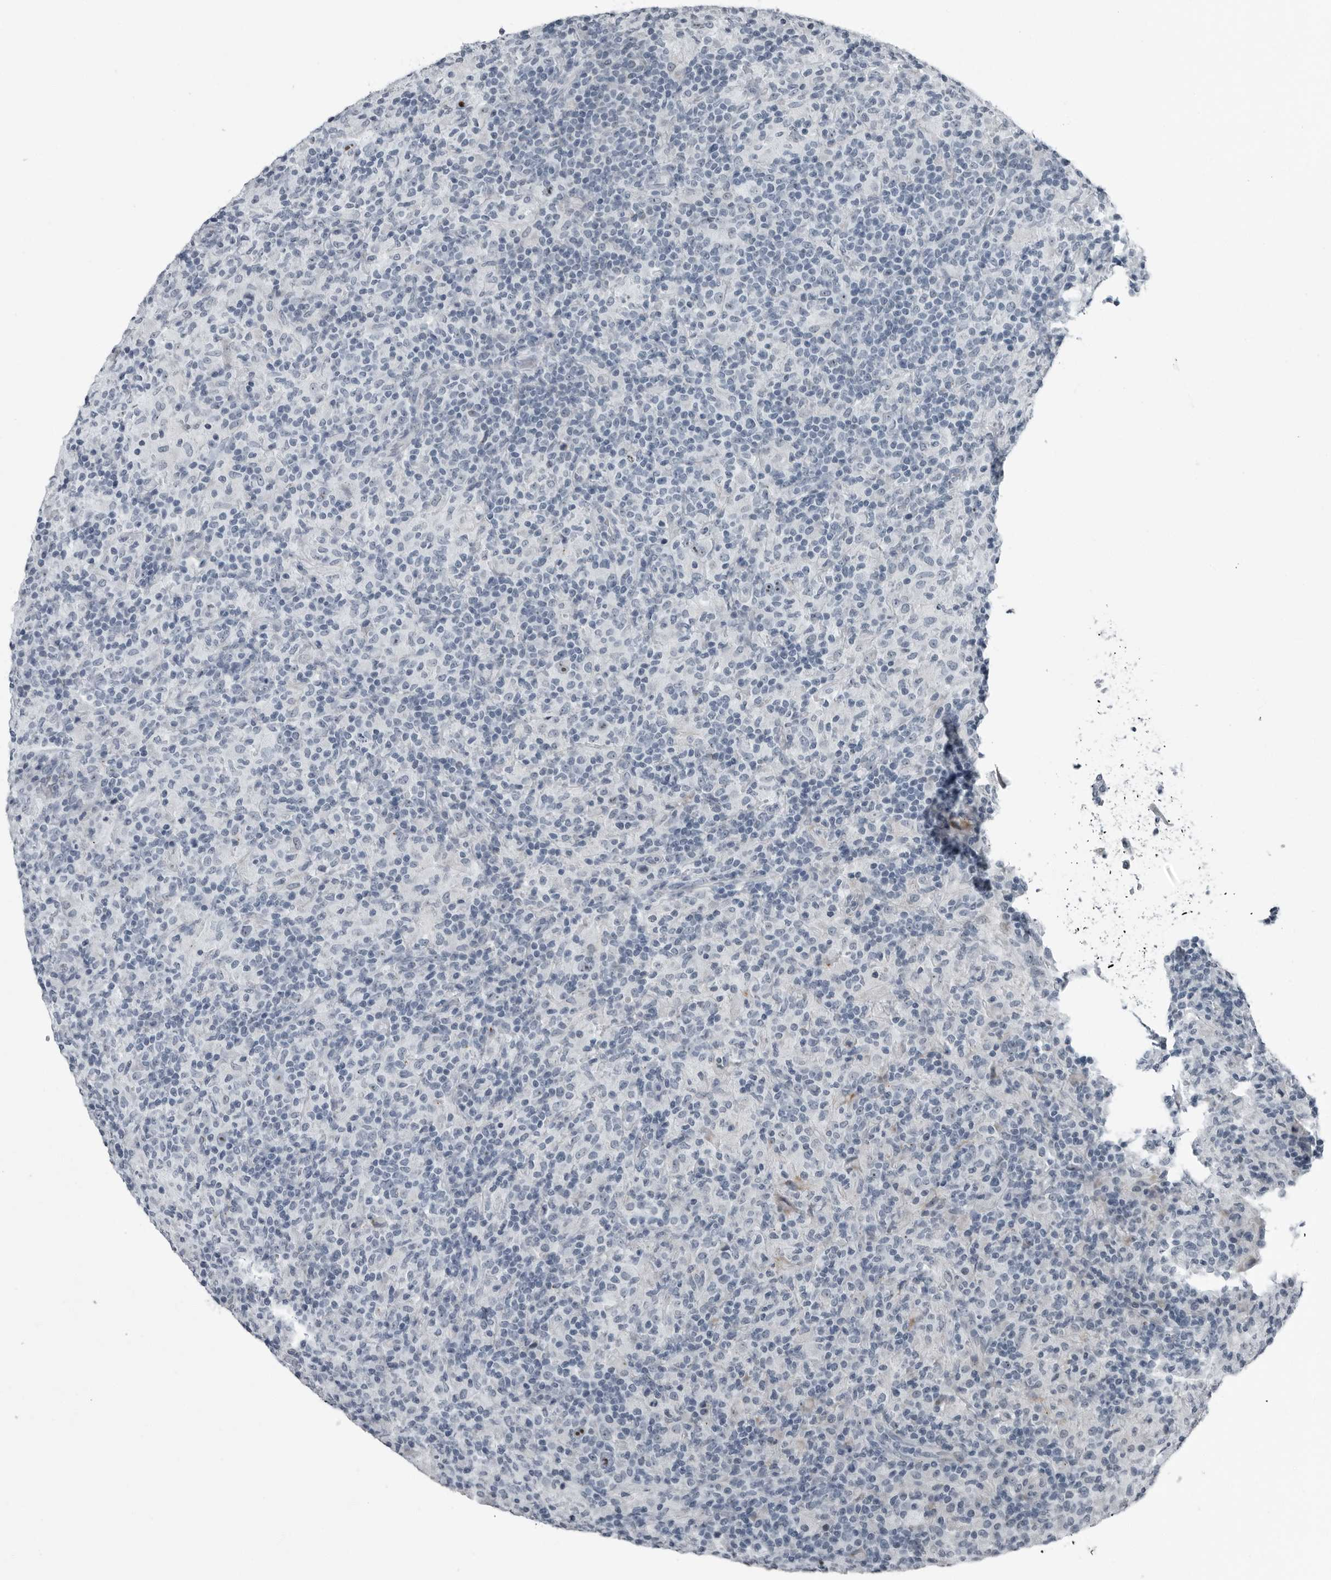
{"staining": {"intensity": "negative", "quantity": "none", "location": "none"}, "tissue": "lymphoma", "cell_type": "Tumor cells", "image_type": "cancer", "snomed": [{"axis": "morphology", "description": "Hodgkin's disease, NOS"}, {"axis": "topography", "description": "Lymph node"}], "caption": "This is an immunohistochemistry (IHC) histopathology image of human Hodgkin's disease. There is no expression in tumor cells.", "gene": "PDCD11", "patient": {"sex": "male", "age": 70}}